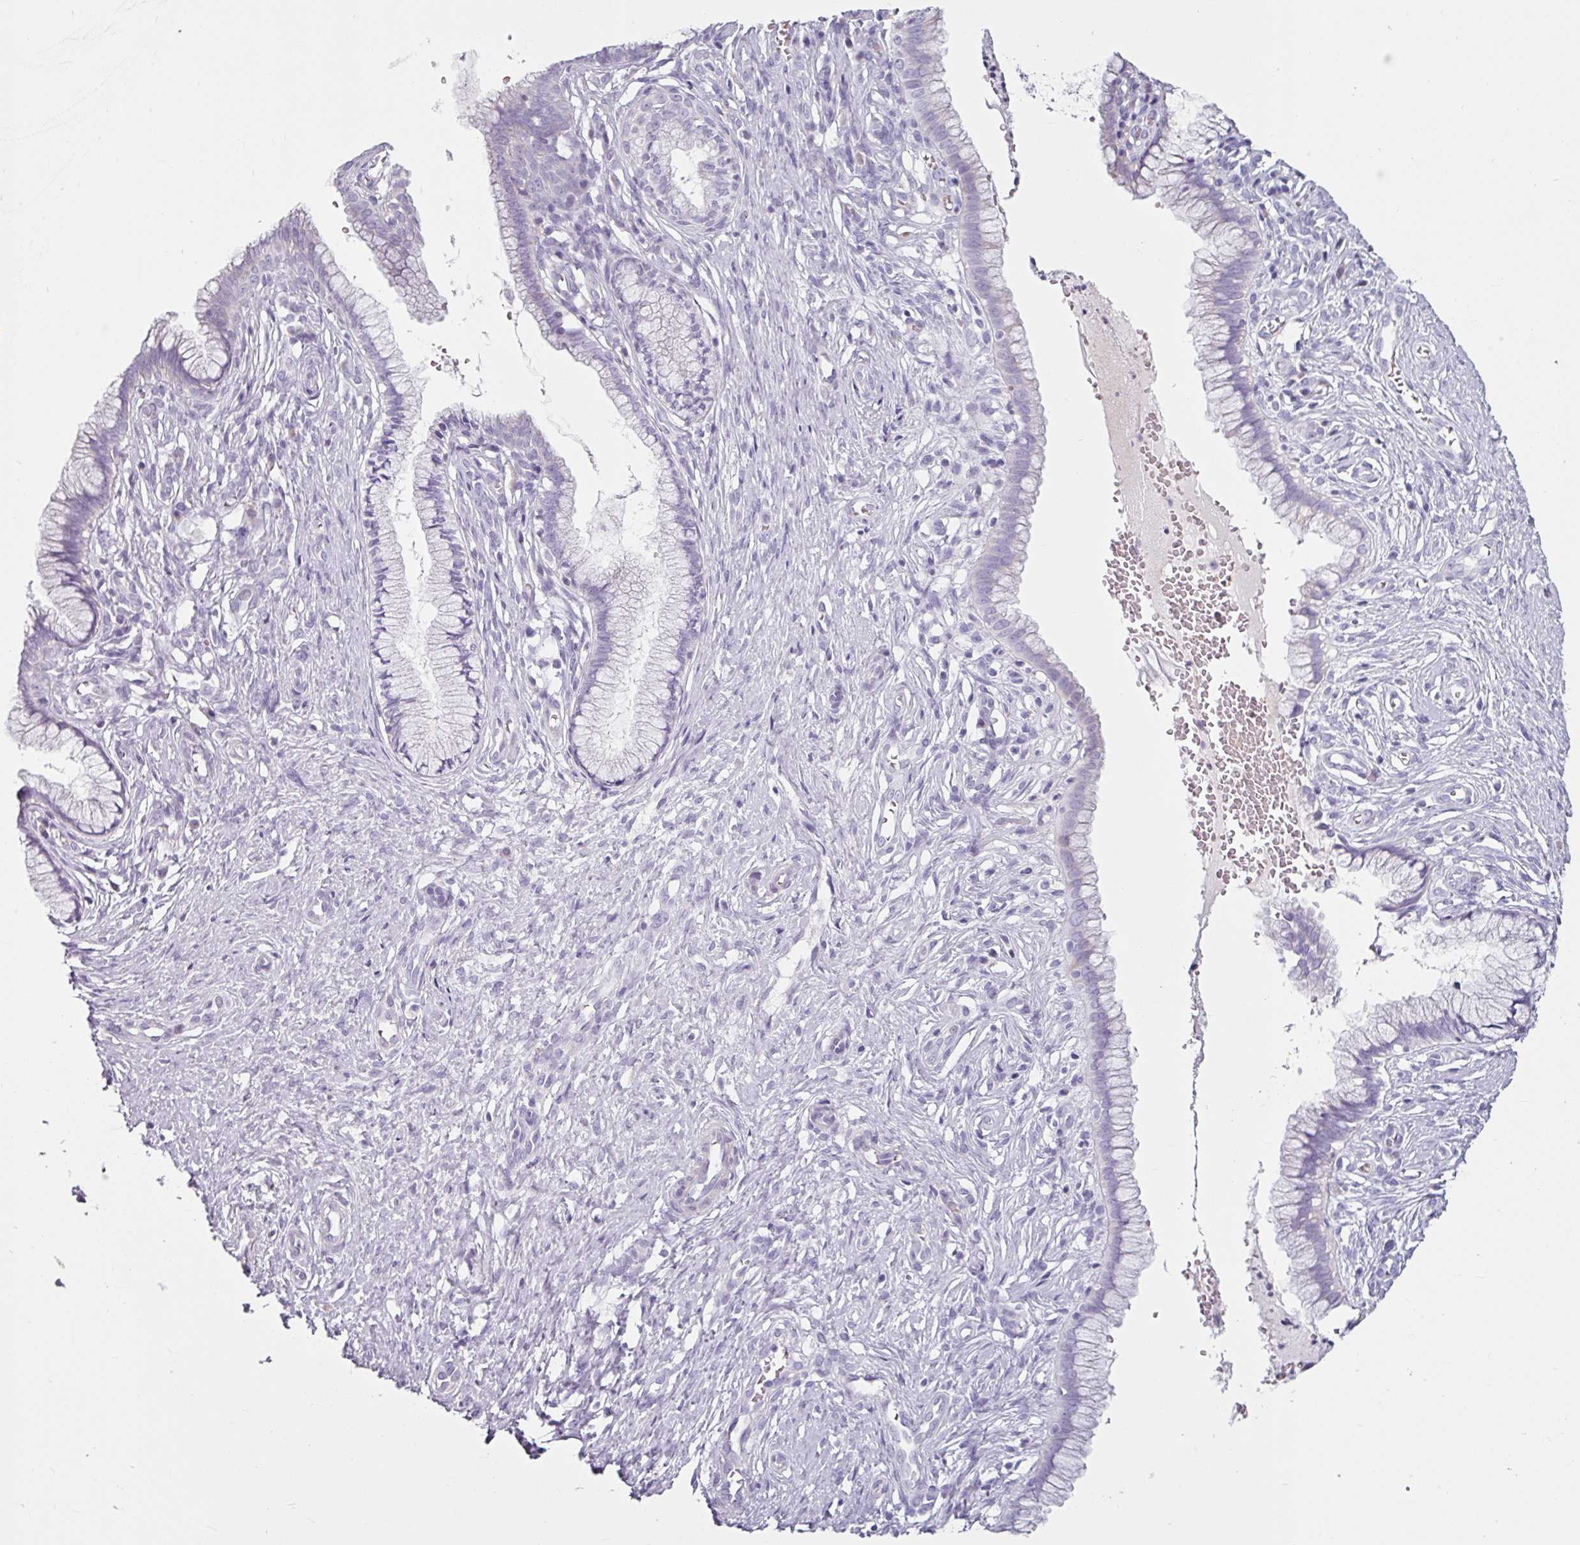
{"staining": {"intensity": "negative", "quantity": "none", "location": "none"}, "tissue": "cervix", "cell_type": "Glandular cells", "image_type": "normal", "snomed": [{"axis": "morphology", "description": "Normal tissue, NOS"}, {"axis": "topography", "description": "Cervix"}], "caption": "DAB immunohistochemical staining of normal human cervix displays no significant positivity in glandular cells.", "gene": "CLCA1", "patient": {"sex": "female", "age": 36}}